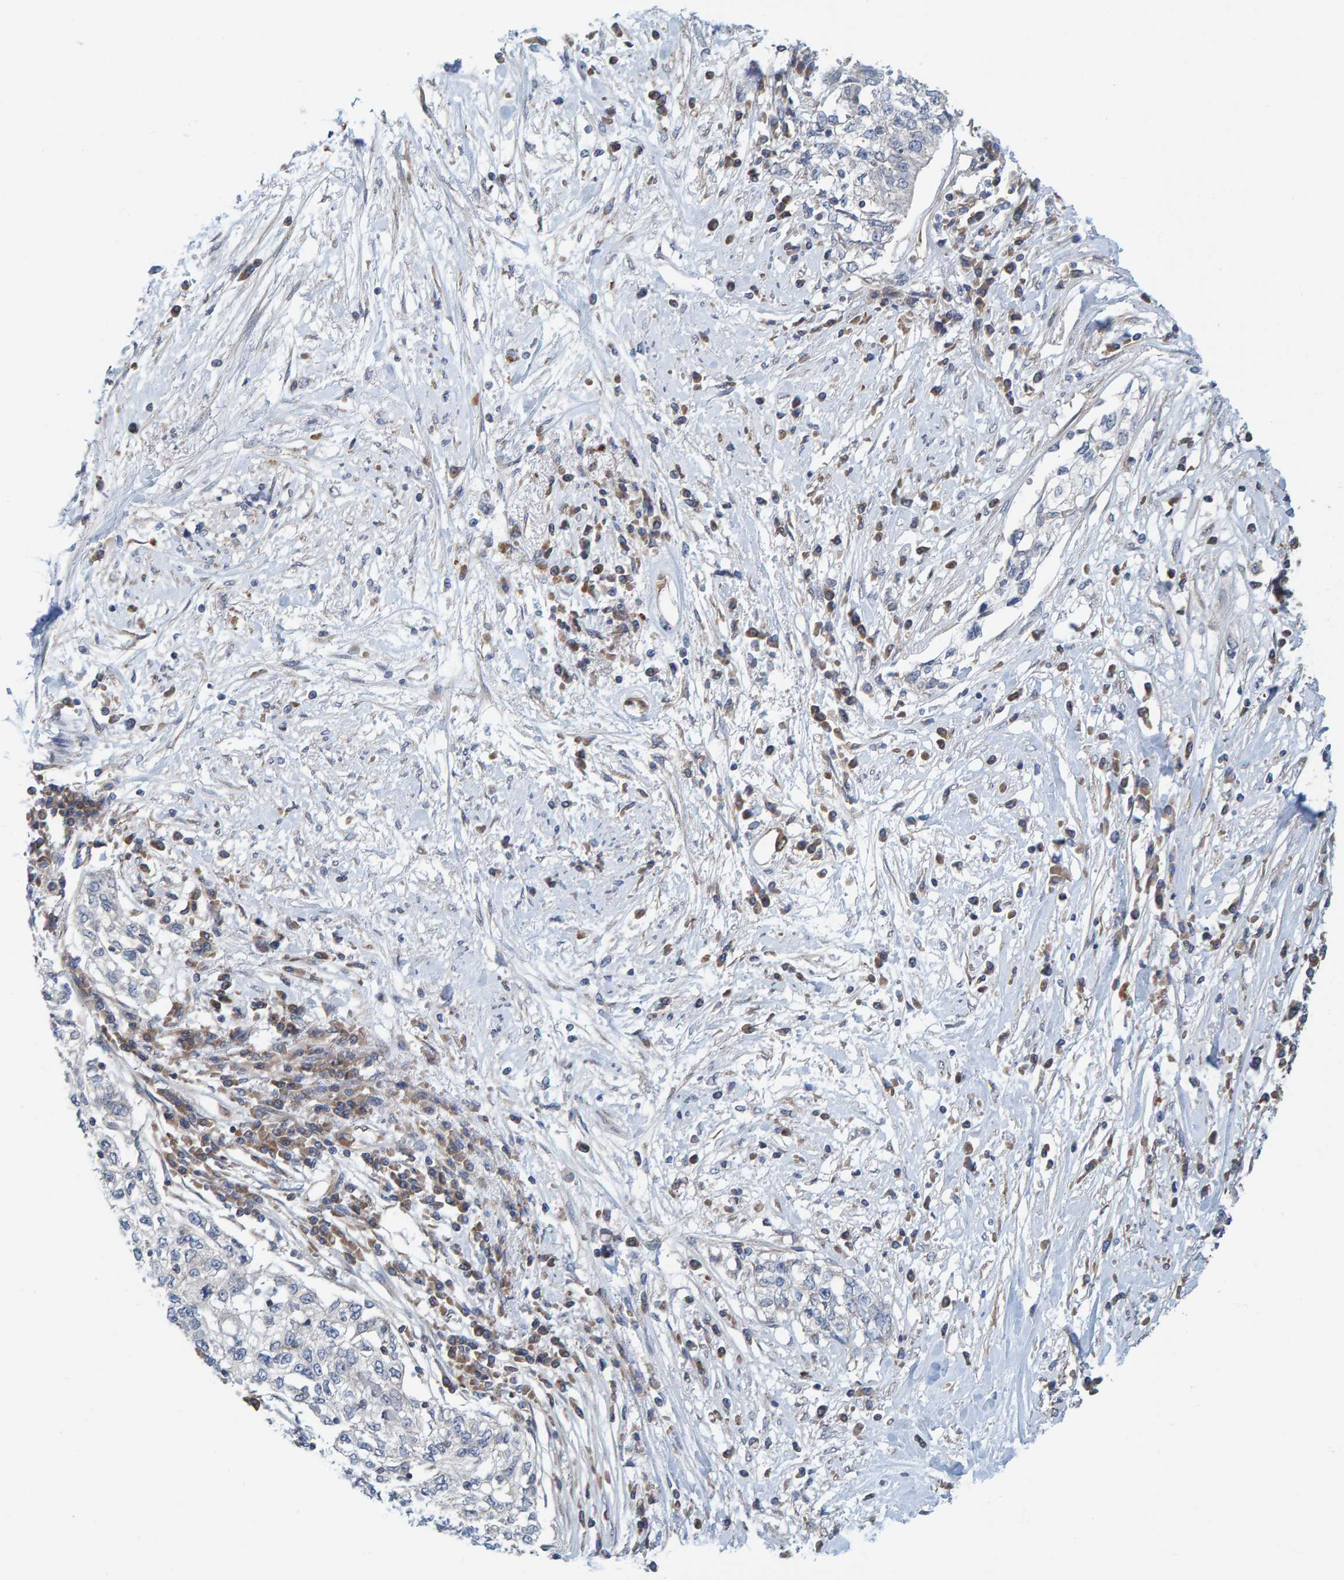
{"staining": {"intensity": "negative", "quantity": "none", "location": "none"}, "tissue": "cervical cancer", "cell_type": "Tumor cells", "image_type": "cancer", "snomed": [{"axis": "morphology", "description": "Squamous cell carcinoma, NOS"}, {"axis": "topography", "description": "Cervix"}], "caption": "The photomicrograph shows no significant staining in tumor cells of cervical squamous cell carcinoma. The staining is performed using DAB brown chromogen with nuclei counter-stained in using hematoxylin.", "gene": "PRKD2", "patient": {"sex": "female", "age": 57}}